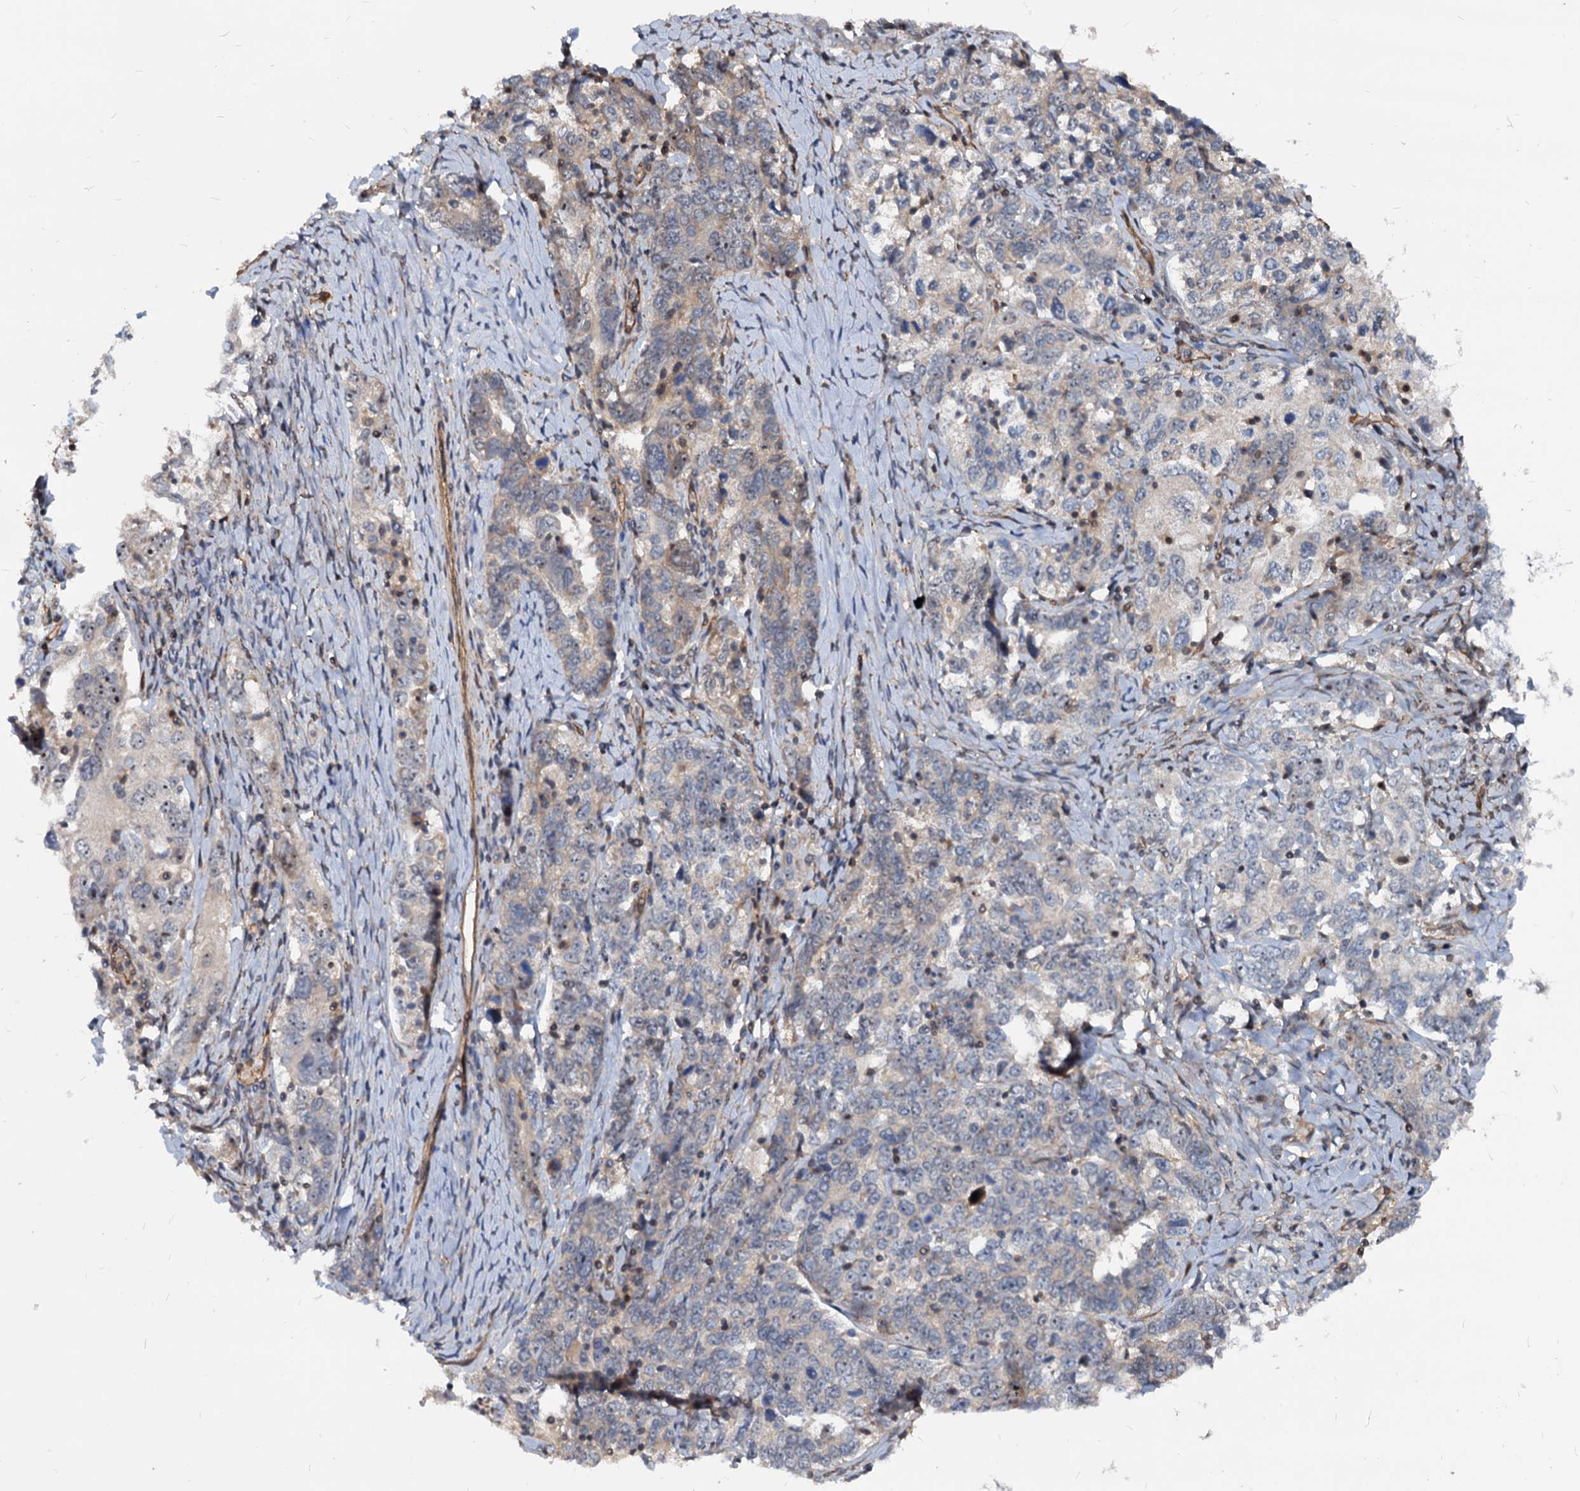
{"staining": {"intensity": "weak", "quantity": "<25%", "location": "cytoplasmic/membranous"}, "tissue": "ovarian cancer", "cell_type": "Tumor cells", "image_type": "cancer", "snomed": [{"axis": "morphology", "description": "Carcinoma, endometroid"}, {"axis": "topography", "description": "Ovary"}], "caption": "A photomicrograph of human ovarian cancer is negative for staining in tumor cells.", "gene": "UBLCP1", "patient": {"sex": "female", "age": 62}}